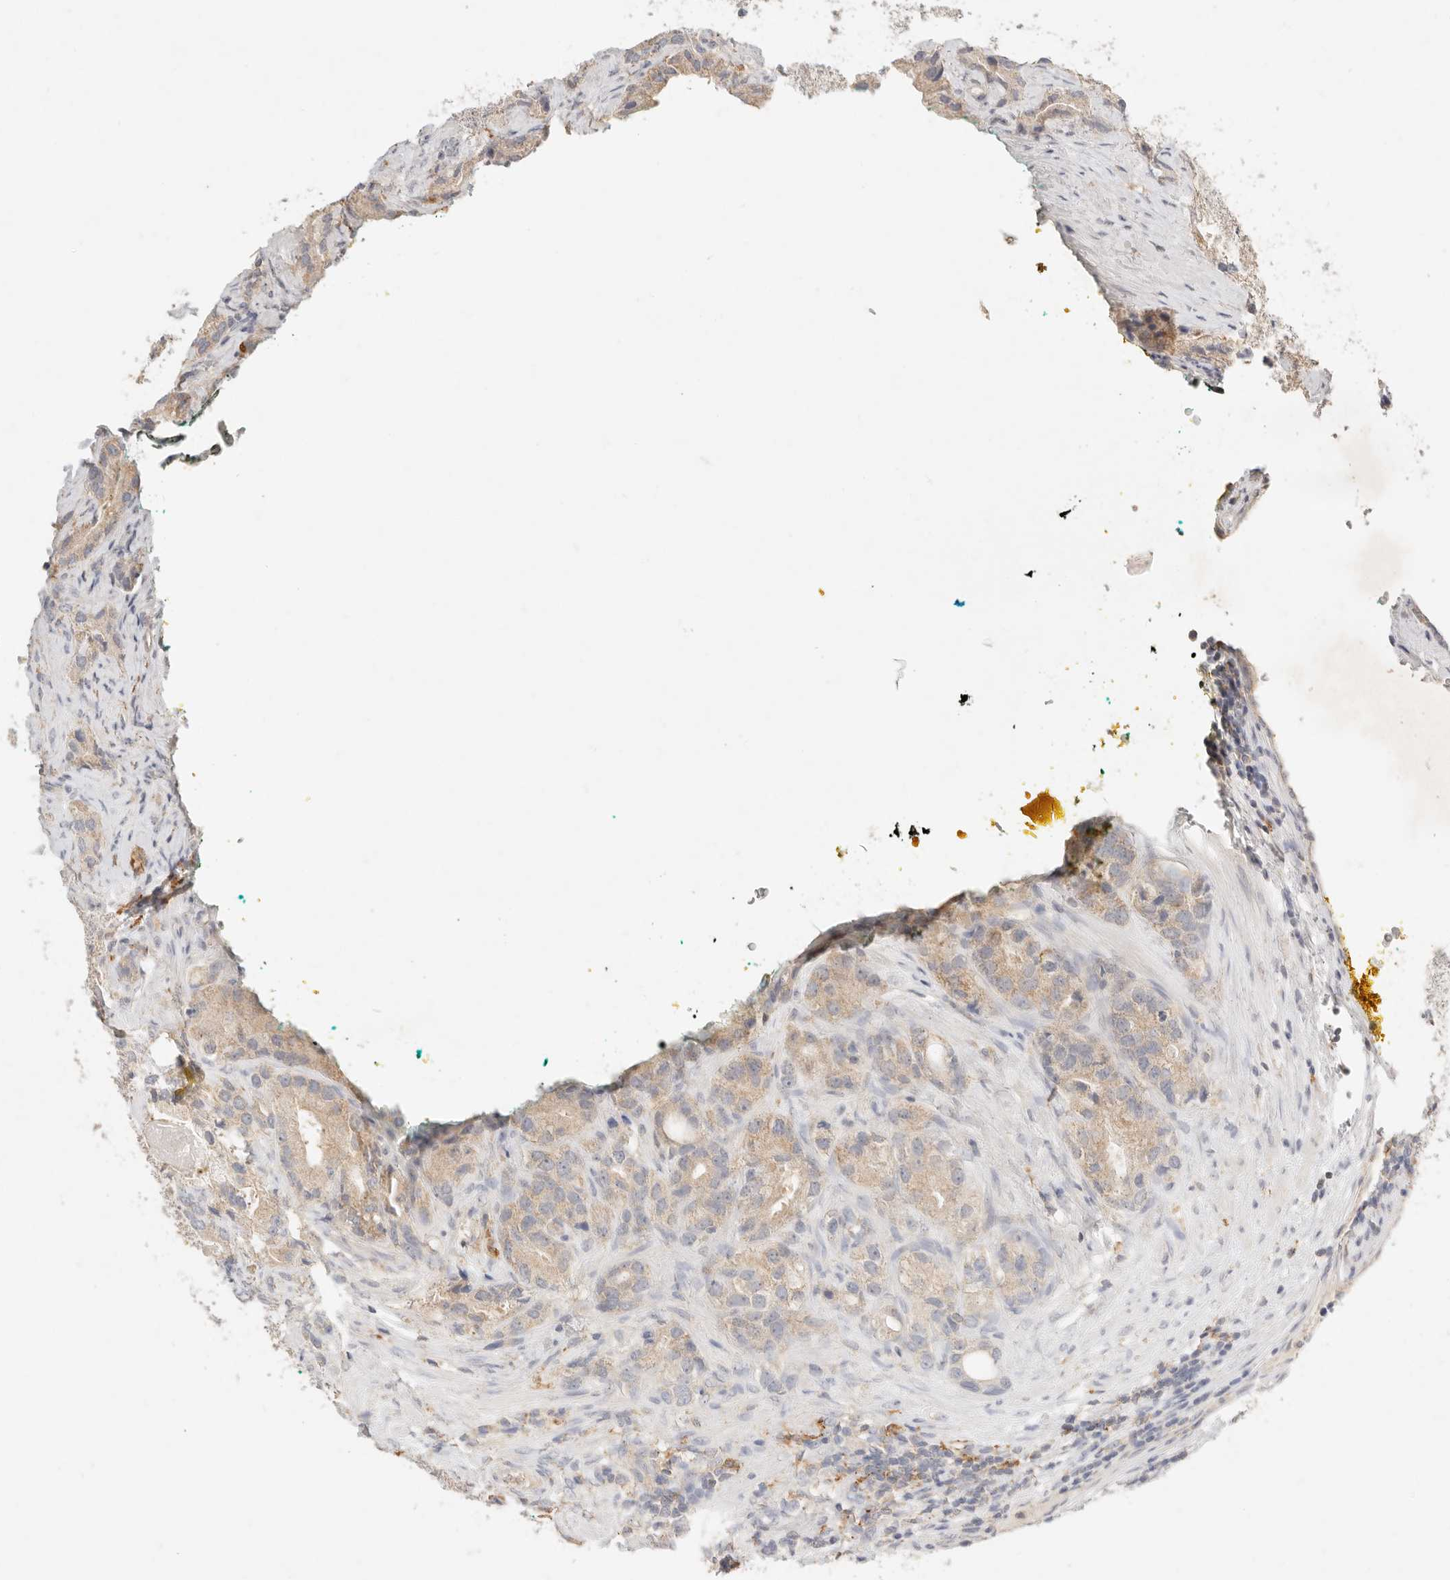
{"staining": {"intensity": "weak", "quantity": ">75%", "location": "cytoplasmic/membranous"}, "tissue": "prostate cancer", "cell_type": "Tumor cells", "image_type": "cancer", "snomed": [{"axis": "morphology", "description": "Adenocarcinoma, High grade"}, {"axis": "topography", "description": "Prostate"}], "caption": "Protein analysis of high-grade adenocarcinoma (prostate) tissue reveals weak cytoplasmic/membranous staining in about >75% of tumor cells. The staining was performed using DAB (3,3'-diaminobenzidine) to visualize the protein expression in brown, while the nuclei were stained in blue with hematoxylin (Magnification: 20x).", "gene": "HK2", "patient": {"sex": "male", "age": 70}}